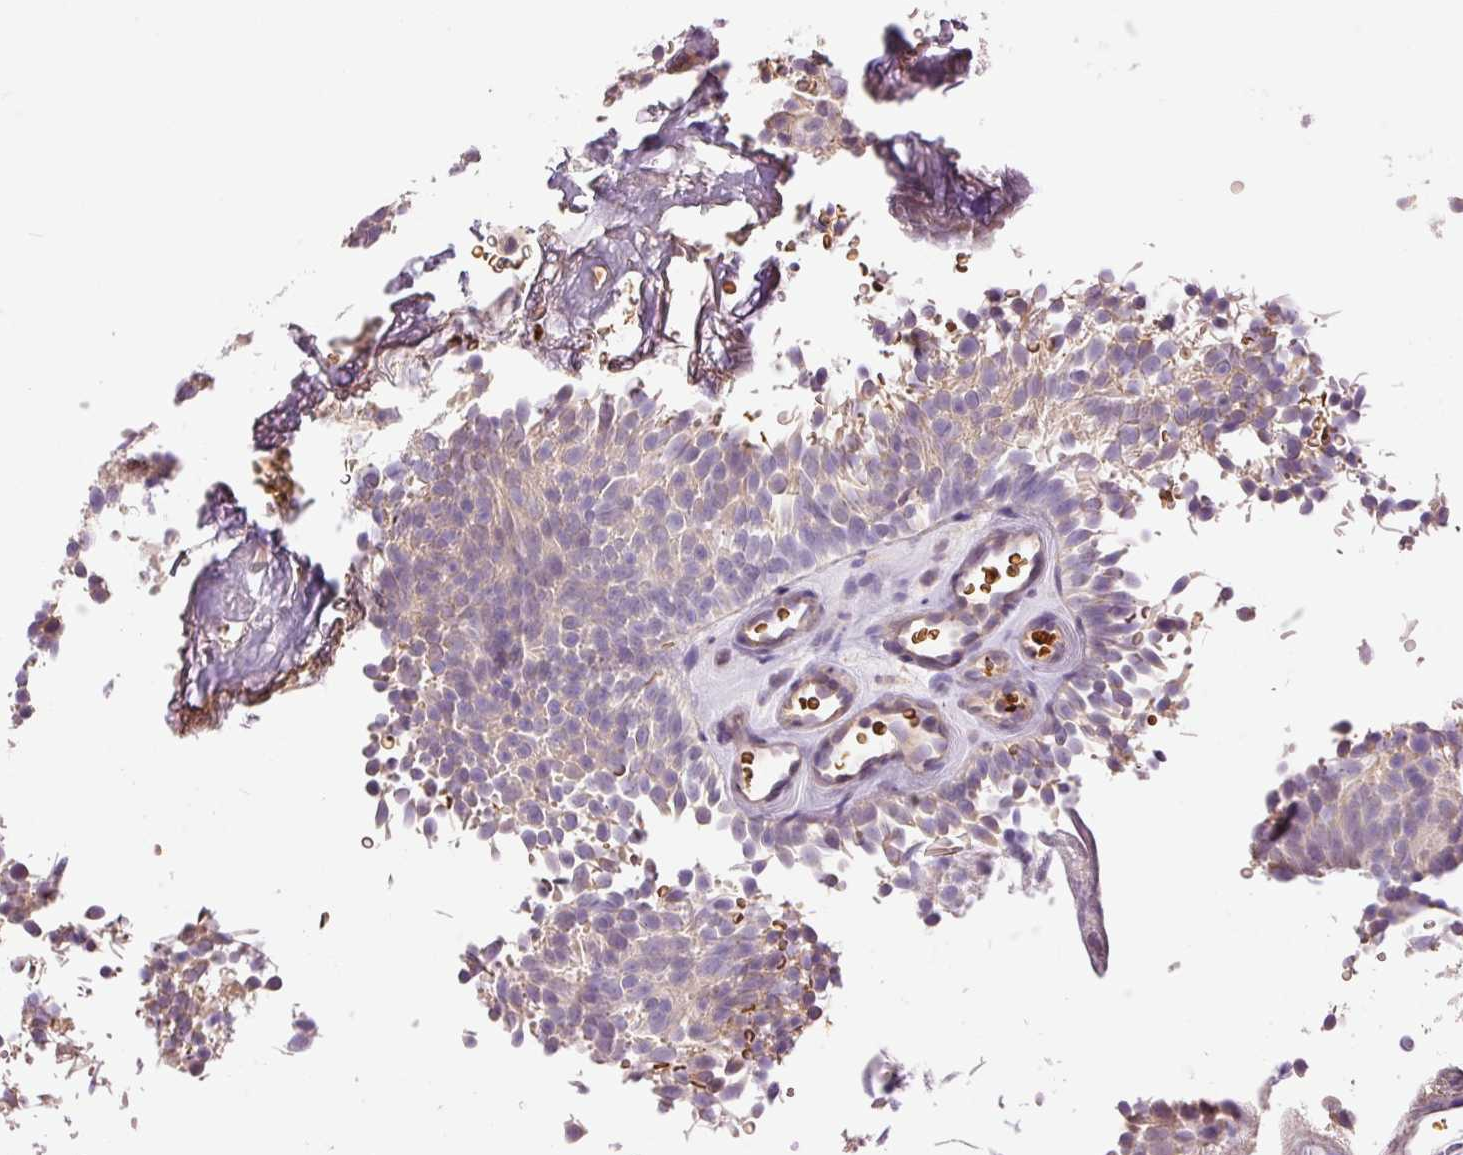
{"staining": {"intensity": "weak", "quantity": "<25%", "location": "cytoplasmic/membranous"}, "tissue": "urothelial cancer", "cell_type": "Tumor cells", "image_type": "cancer", "snomed": [{"axis": "morphology", "description": "Urothelial carcinoma, Low grade"}, {"axis": "topography", "description": "Urinary bladder"}], "caption": "This is a image of immunohistochemistry staining of urothelial carcinoma (low-grade), which shows no positivity in tumor cells.", "gene": "CMTM8", "patient": {"sex": "male", "age": 78}}